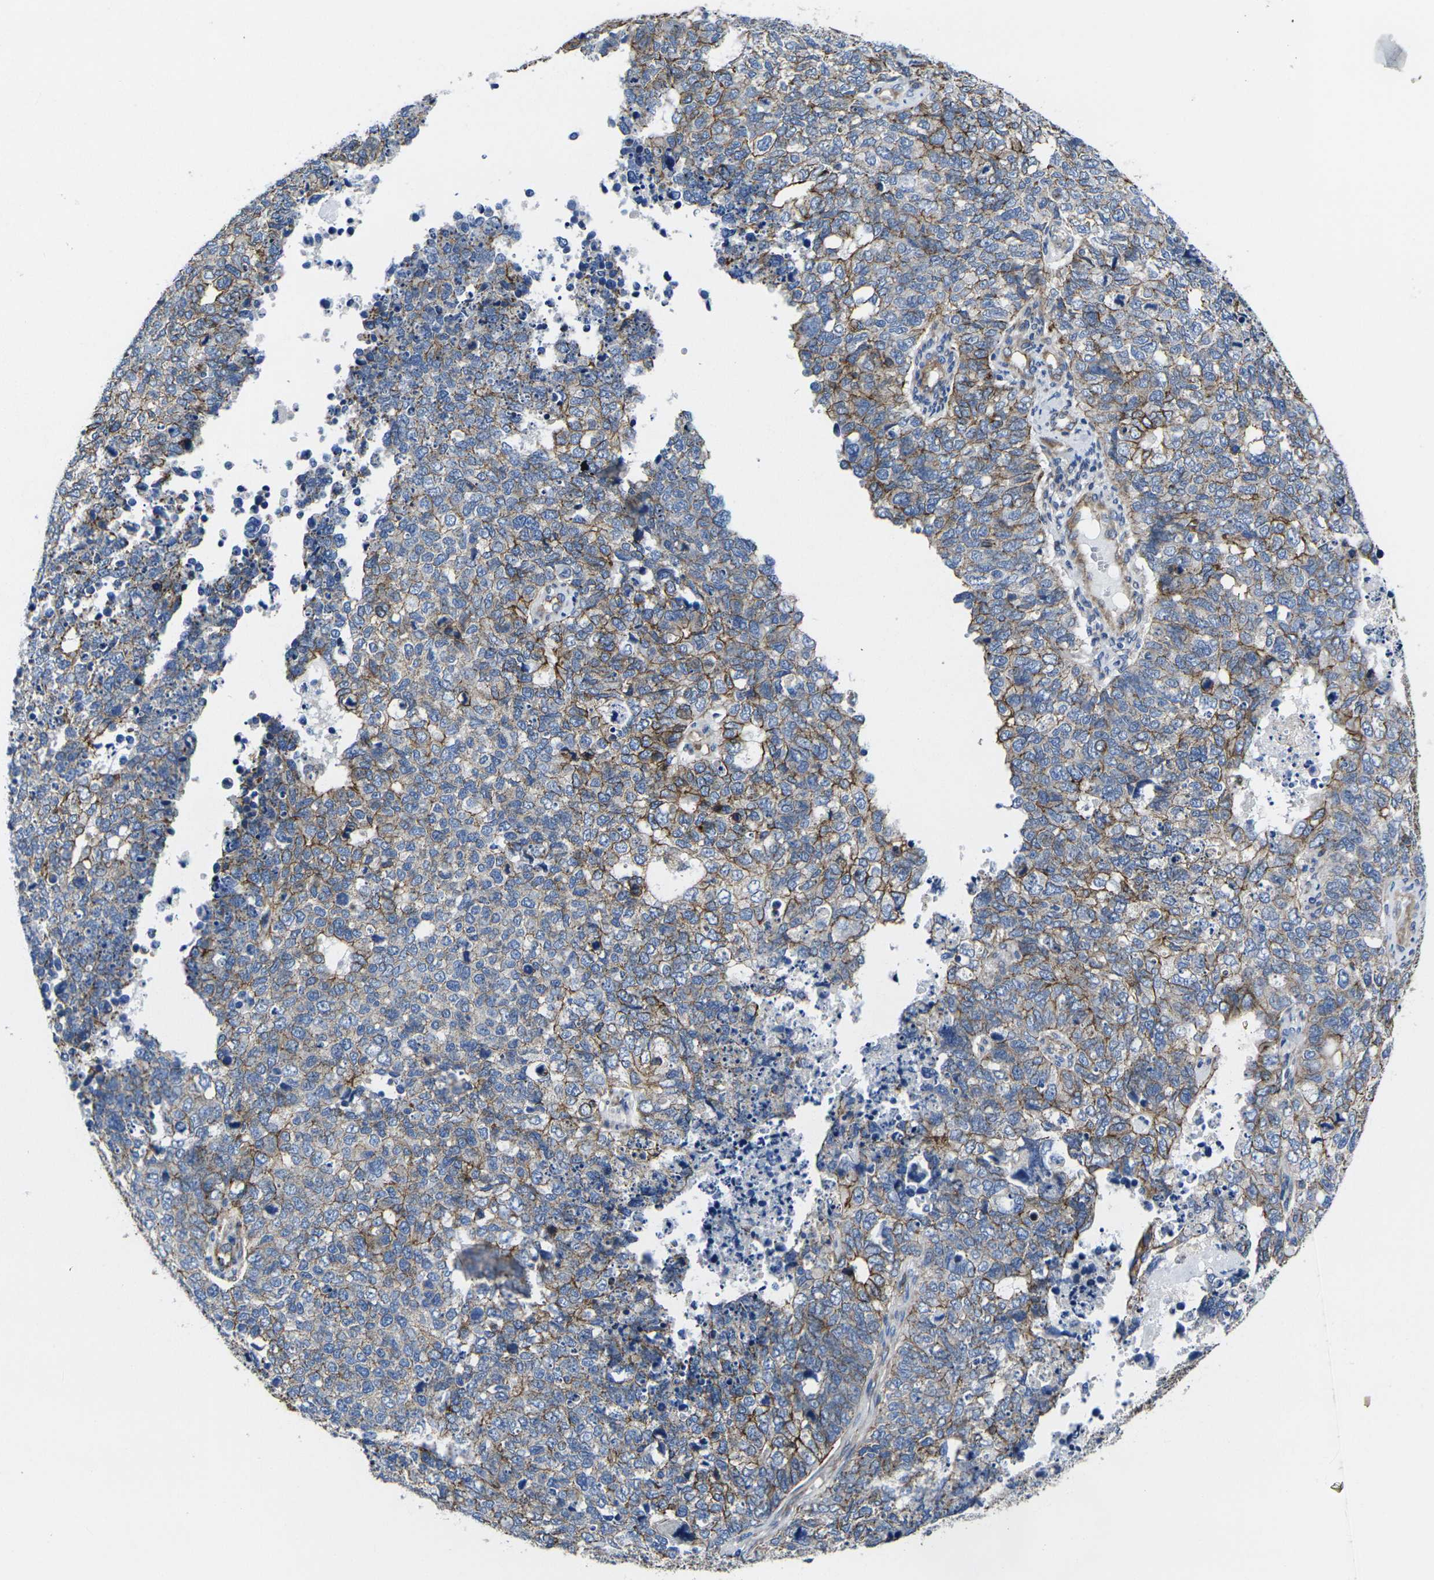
{"staining": {"intensity": "moderate", "quantity": "25%-75%", "location": "cytoplasmic/membranous"}, "tissue": "cervical cancer", "cell_type": "Tumor cells", "image_type": "cancer", "snomed": [{"axis": "morphology", "description": "Squamous cell carcinoma, NOS"}, {"axis": "topography", "description": "Cervix"}], "caption": "Approximately 25%-75% of tumor cells in human squamous cell carcinoma (cervical) reveal moderate cytoplasmic/membranous protein staining as visualized by brown immunohistochemical staining.", "gene": "NUMB", "patient": {"sex": "female", "age": 63}}